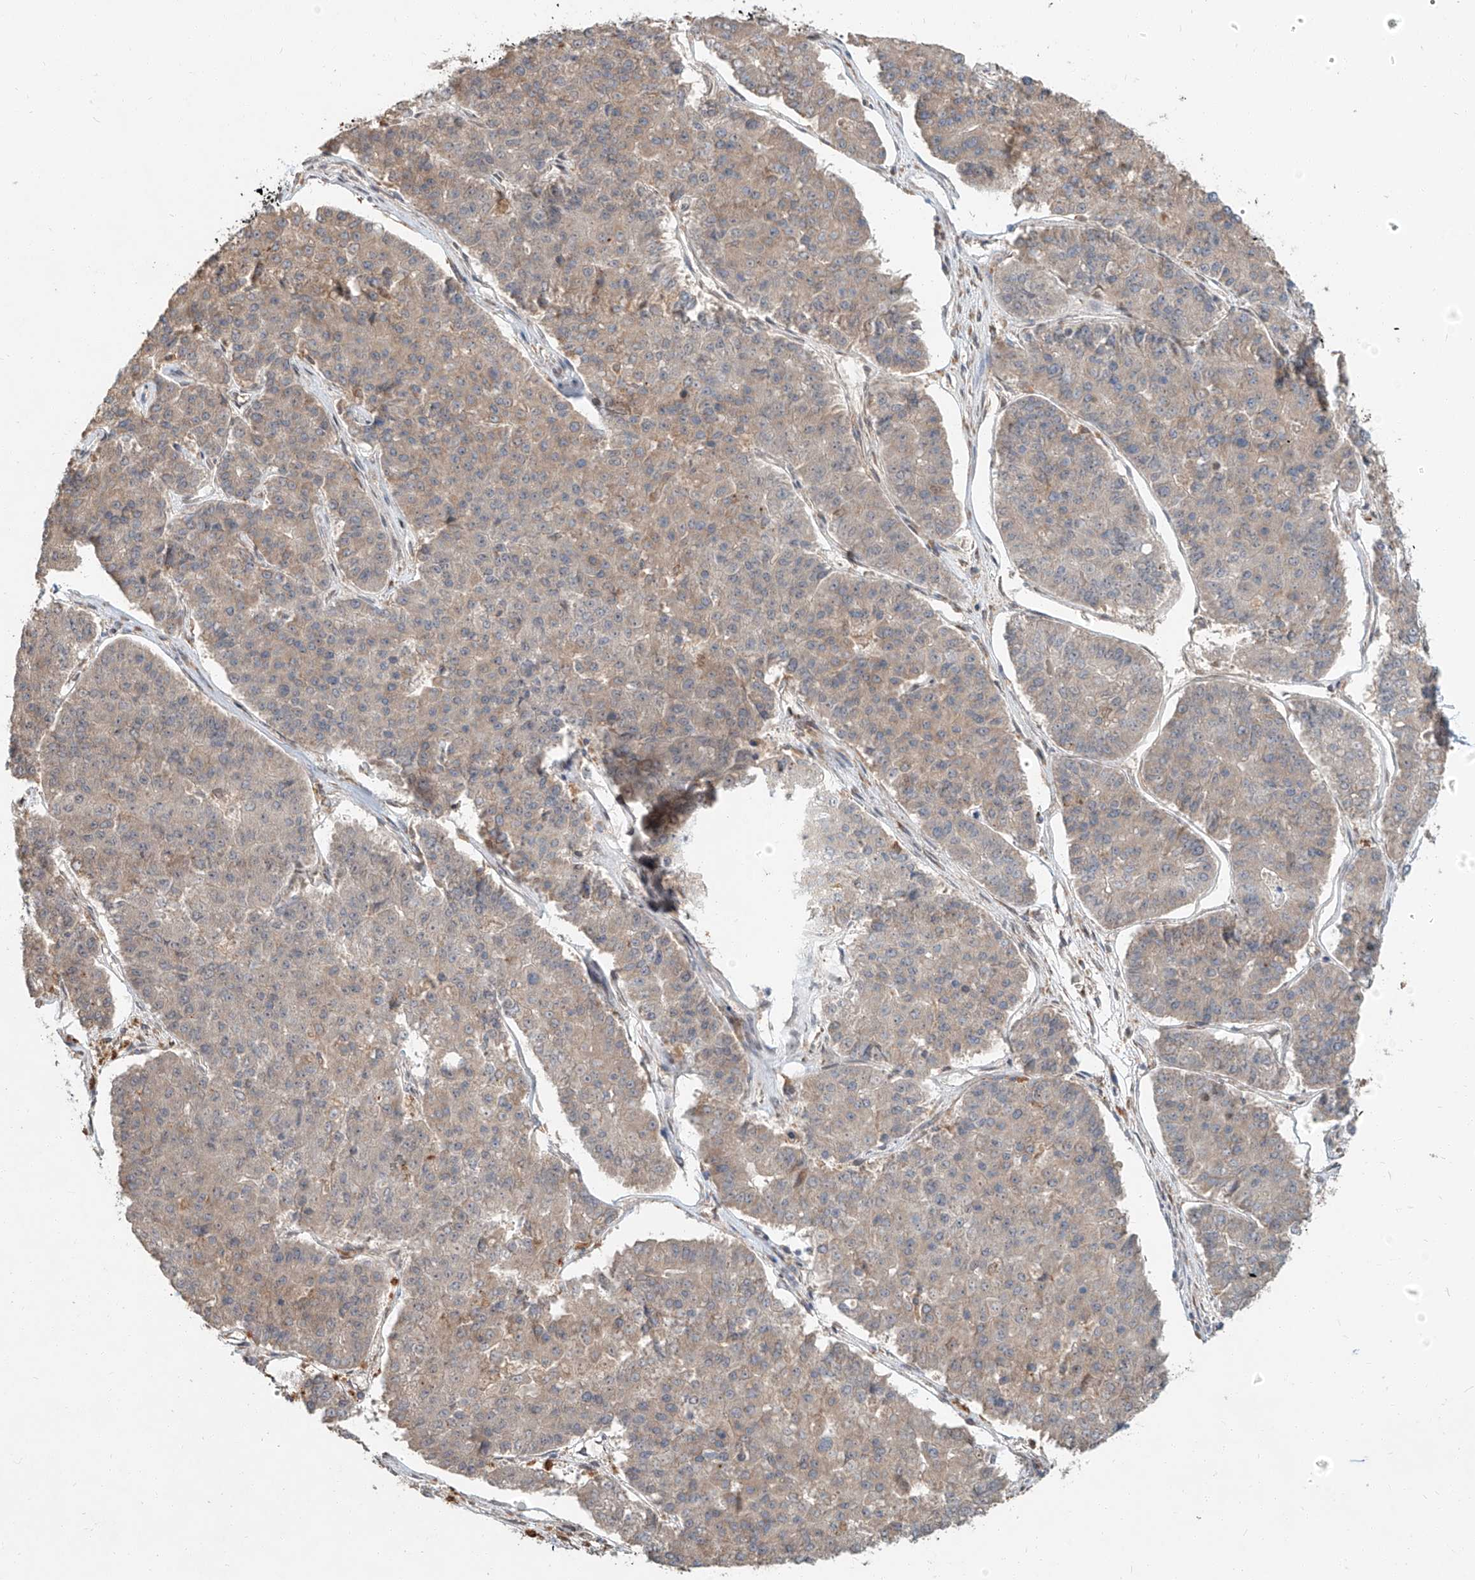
{"staining": {"intensity": "weak", "quantity": "<25%", "location": "cytoplasmic/membranous"}, "tissue": "pancreatic cancer", "cell_type": "Tumor cells", "image_type": "cancer", "snomed": [{"axis": "morphology", "description": "Adenocarcinoma, NOS"}, {"axis": "topography", "description": "Pancreas"}], "caption": "Adenocarcinoma (pancreatic) stained for a protein using IHC exhibits no expression tumor cells.", "gene": "STX19", "patient": {"sex": "male", "age": 50}}